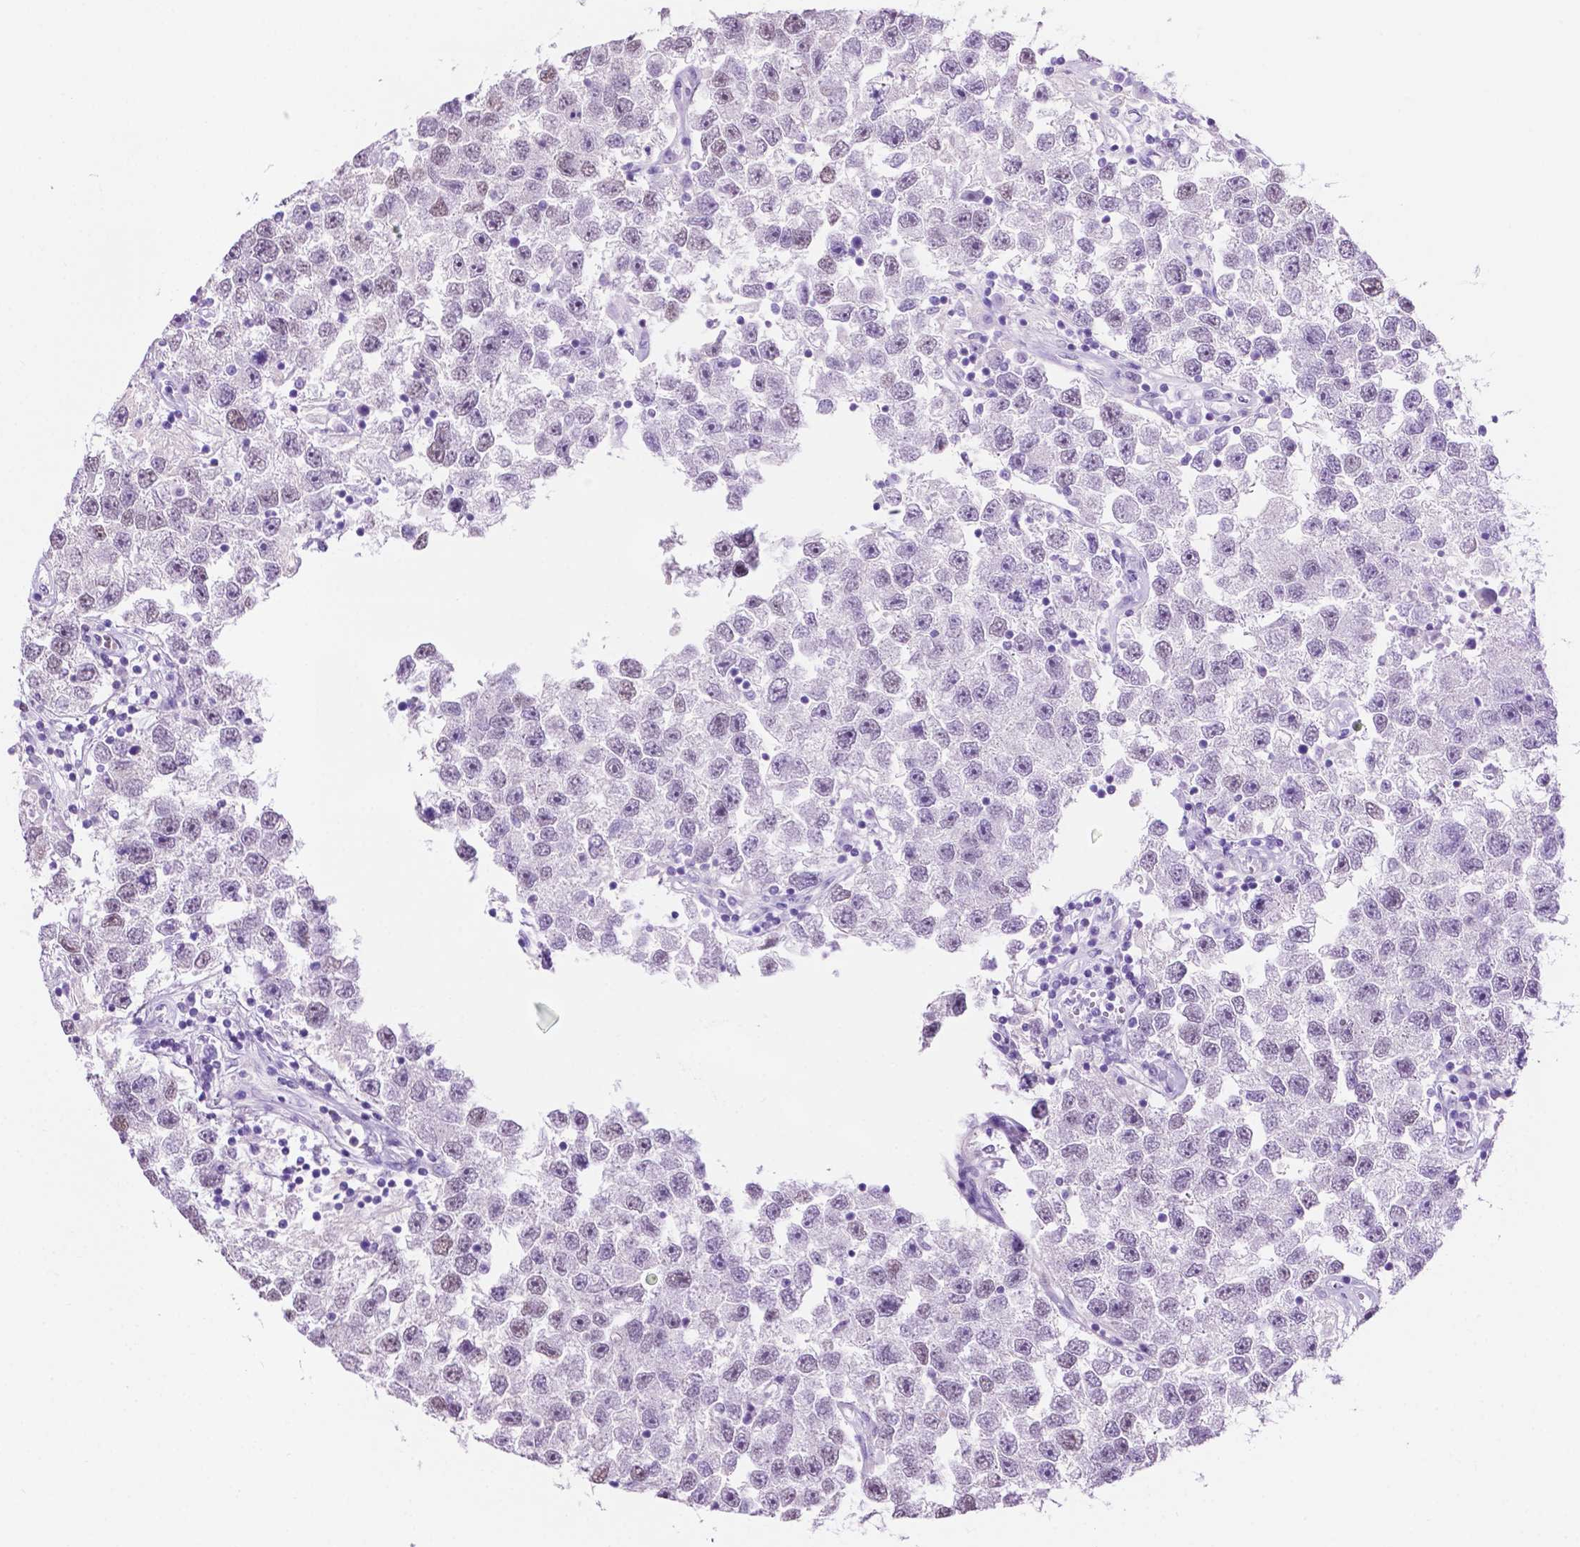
{"staining": {"intensity": "negative", "quantity": "none", "location": "none"}, "tissue": "testis cancer", "cell_type": "Tumor cells", "image_type": "cancer", "snomed": [{"axis": "morphology", "description": "Seminoma, NOS"}, {"axis": "topography", "description": "Testis"}], "caption": "Image shows no protein staining in tumor cells of testis cancer (seminoma) tissue.", "gene": "ACY3", "patient": {"sex": "male", "age": 26}}